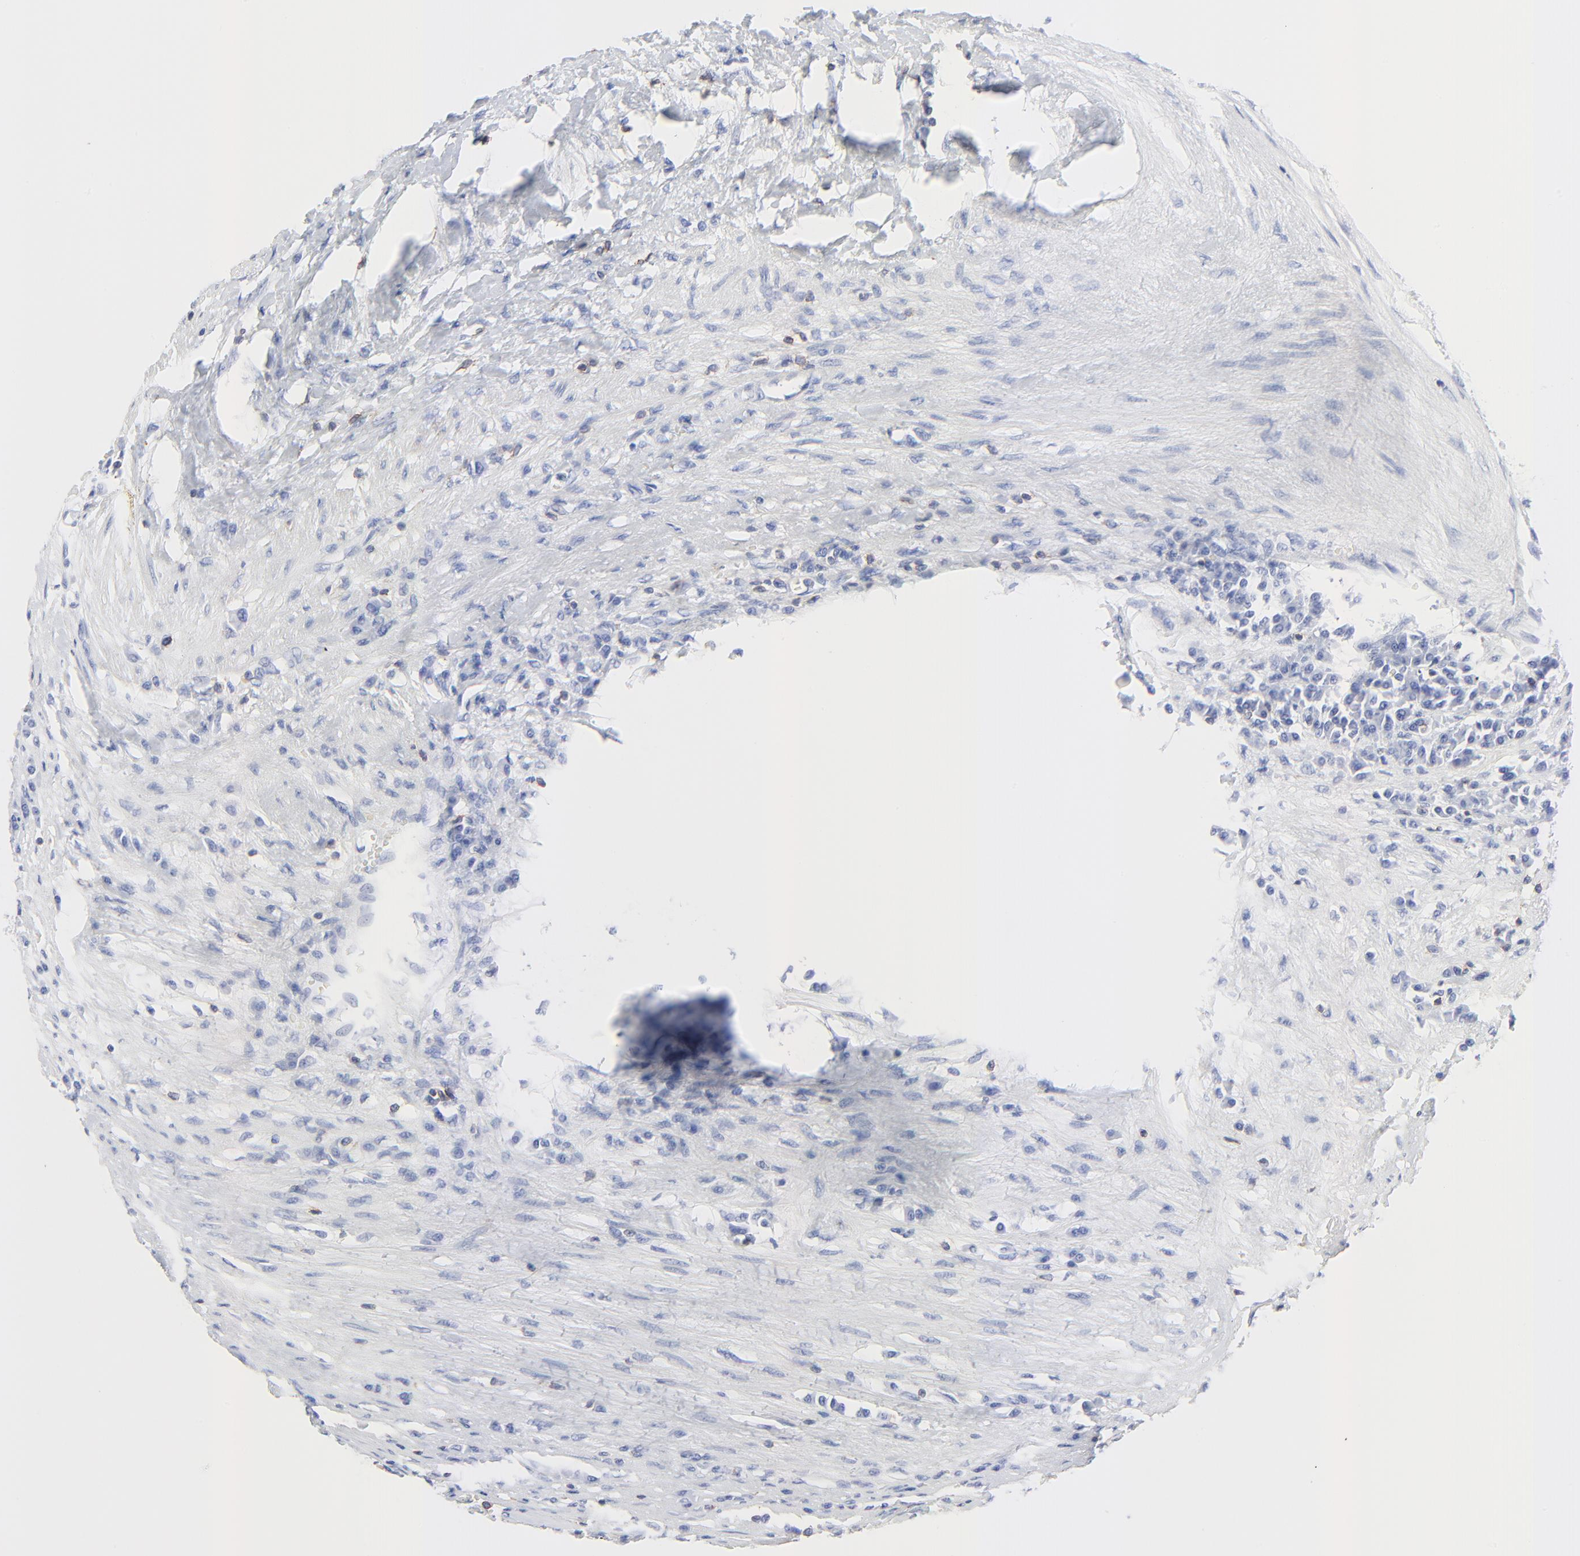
{"staining": {"intensity": "negative", "quantity": "none", "location": "none"}, "tissue": "renal cancer", "cell_type": "Tumor cells", "image_type": "cancer", "snomed": [{"axis": "morphology", "description": "Normal tissue, NOS"}, {"axis": "morphology", "description": "Adenocarcinoma, NOS"}, {"axis": "topography", "description": "Kidney"}], "caption": "Human renal cancer (adenocarcinoma) stained for a protein using IHC demonstrates no expression in tumor cells.", "gene": "LCK", "patient": {"sex": "male", "age": 71}}